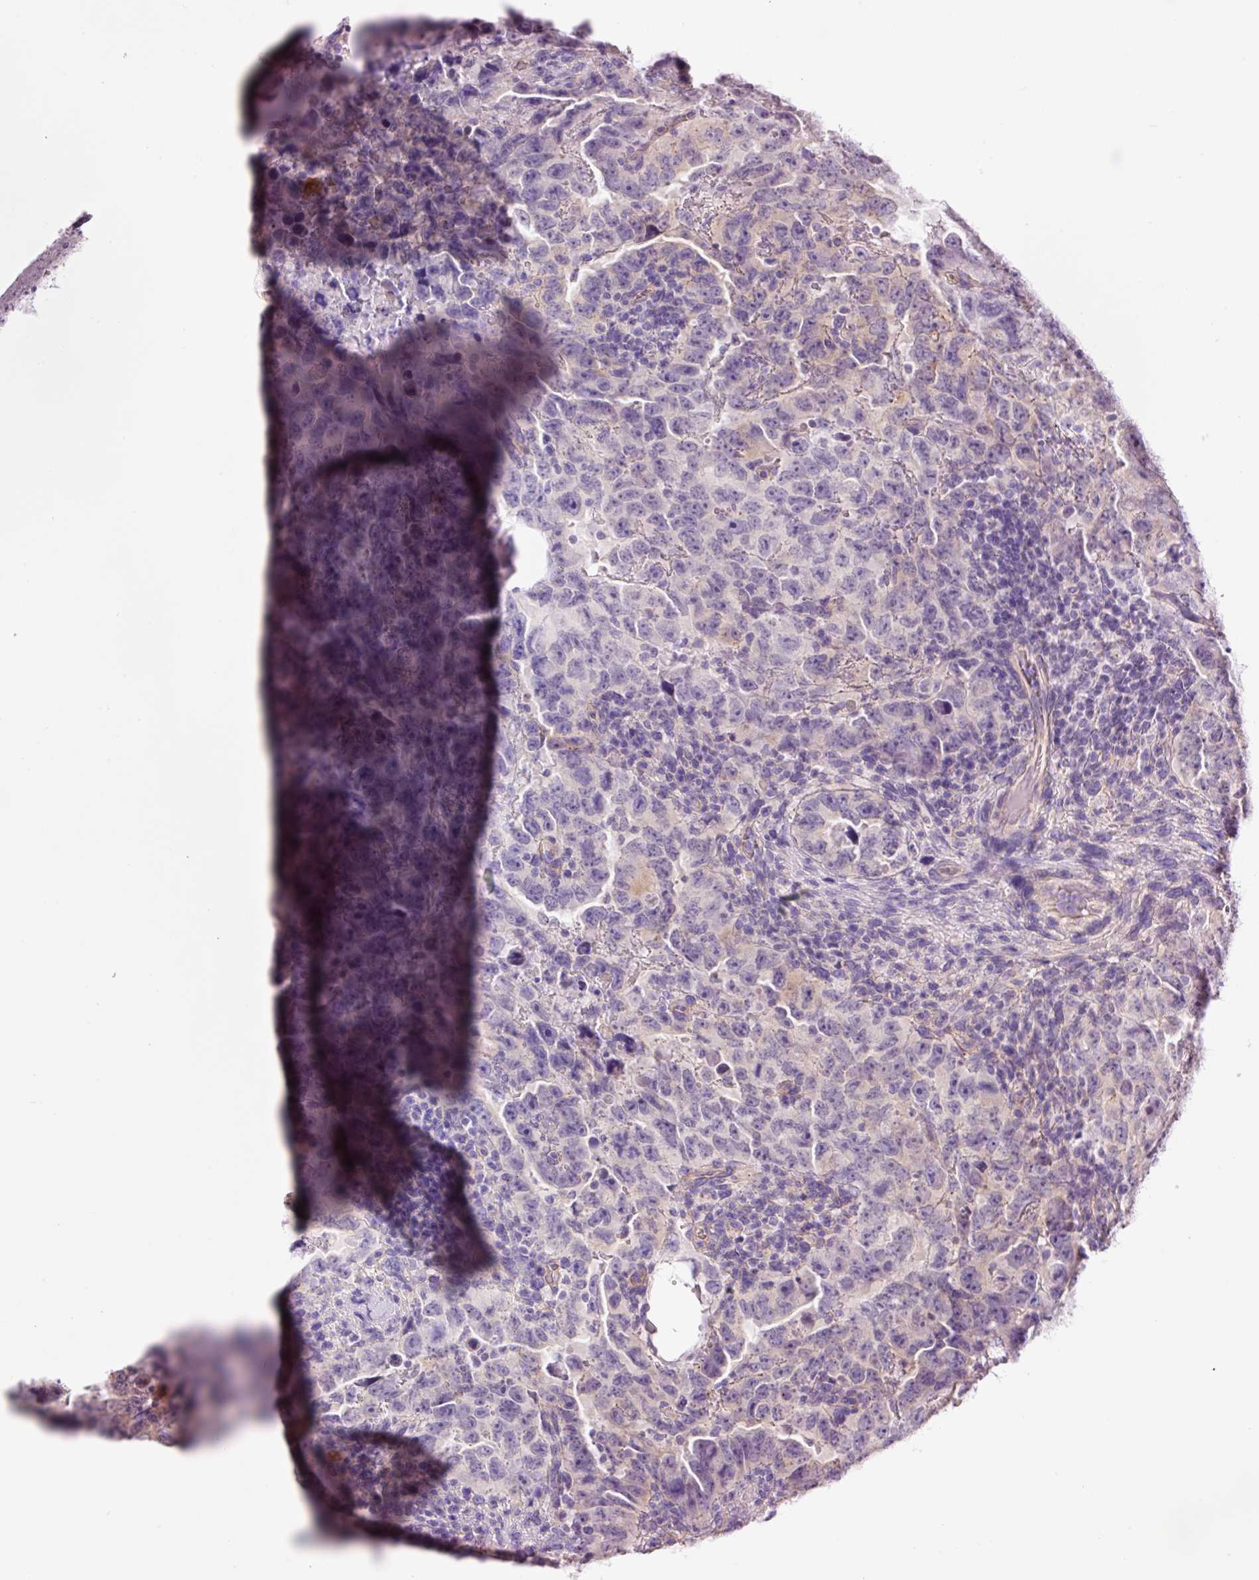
{"staining": {"intensity": "moderate", "quantity": "<25%", "location": "cytoplasmic/membranous"}, "tissue": "testis cancer", "cell_type": "Tumor cells", "image_type": "cancer", "snomed": [{"axis": "morphology", "description": "Carcinoma, Embryonal, NOS"}, {"axis": "topography", "description": "Testis"}], "caption": "A photomicrograph of testis cancer stained for a protein shows moderate cytoplasmic/membranous brown staining in tumor cells.", "gene": "HSPA4L", "patient": {"sex": "male", "age": 24}}